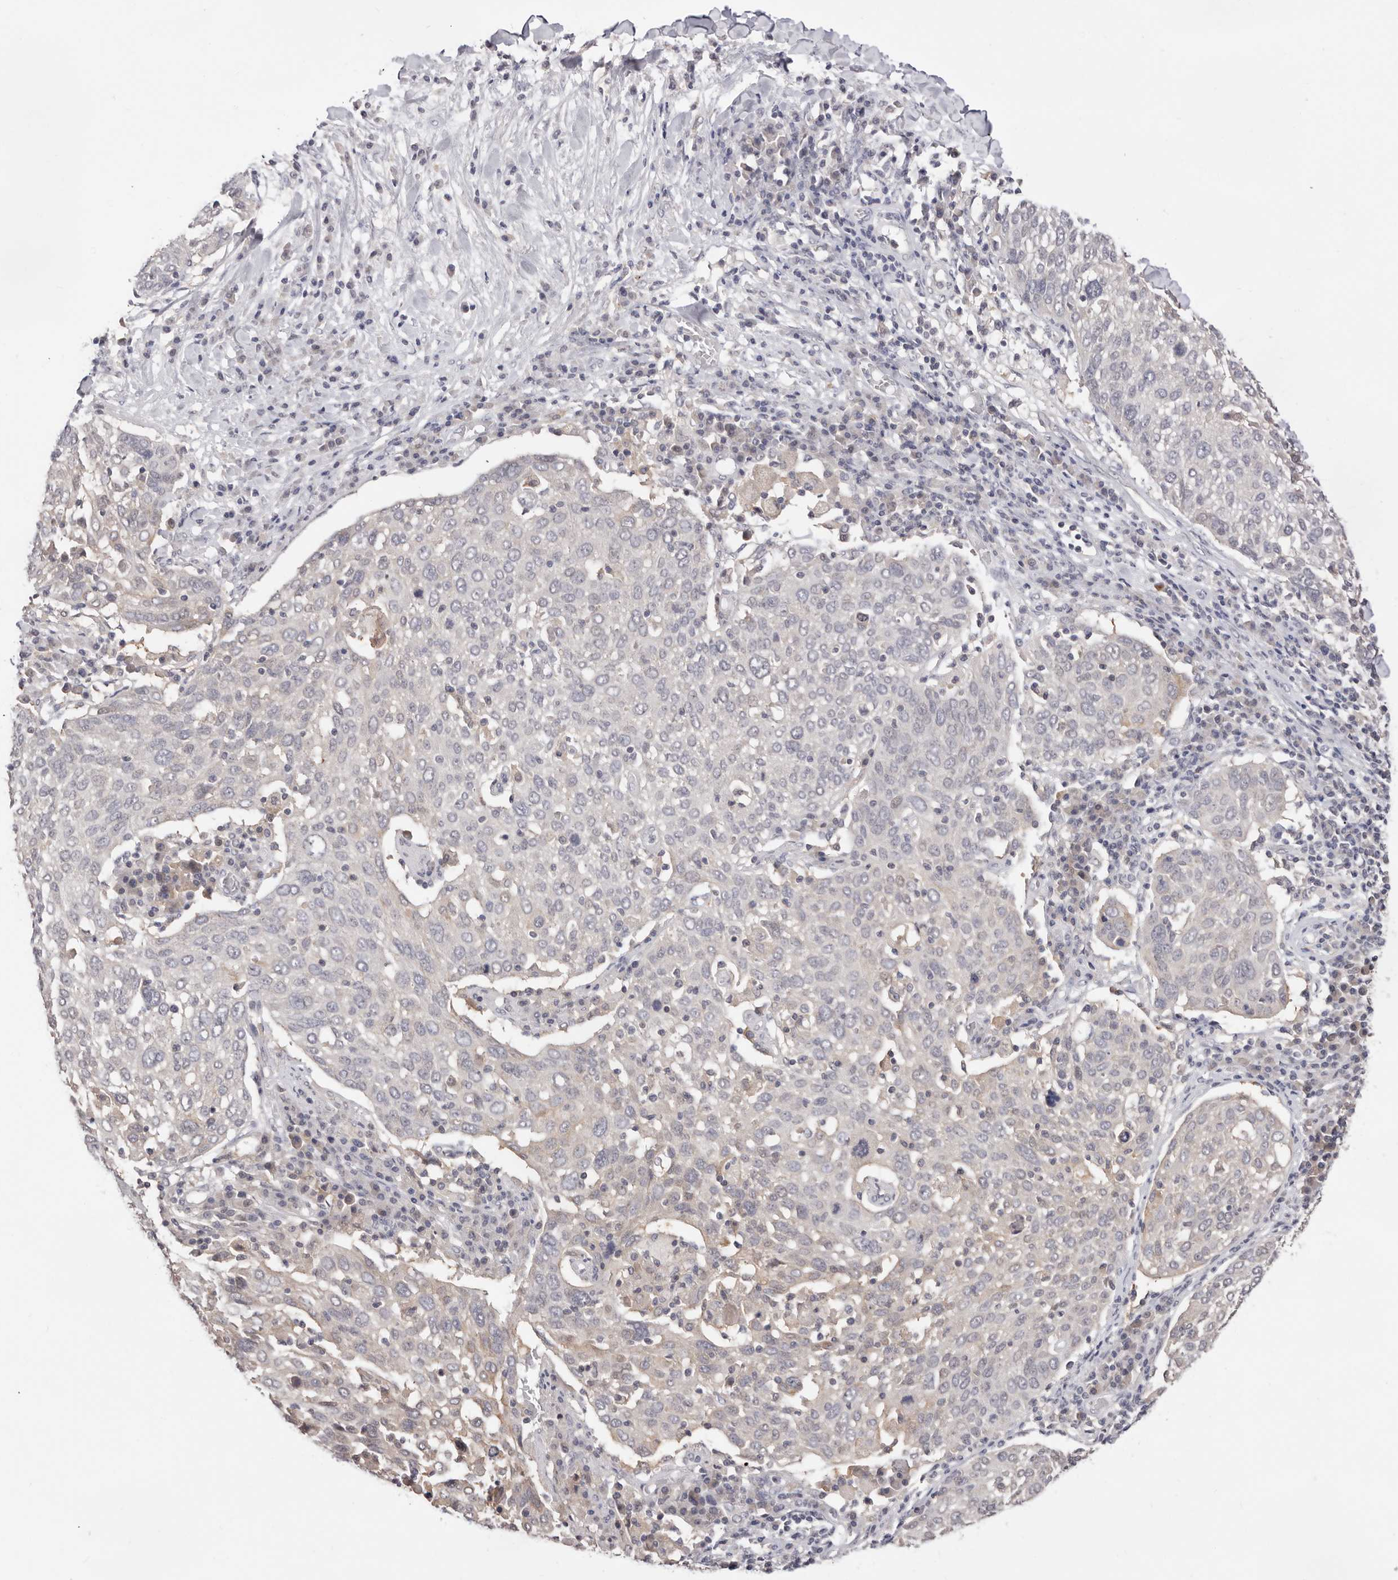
{"staining": {"intensity": "negative", "quantity": "none", "location": "none"}, "tissue": "lung cancer", "cell_type": "Tumor cells", "image_type": "cancer", "snomed": [{"axis": "morphology", "description": "Squamous cell carcinoma, NOS"}, {"axis": "topography", "description": "Lung"}], "caption": "An IHC image of lung cancer is shown. There is no staining in tumor cells of lung cancer. (Stains: DAB immunohistochemistry with hematoxylin counter stain, Microscopy: brightfield microscopy at high magnification).", "gene": "DOP1A", "patient": {"sex": "male", "age": 65}}